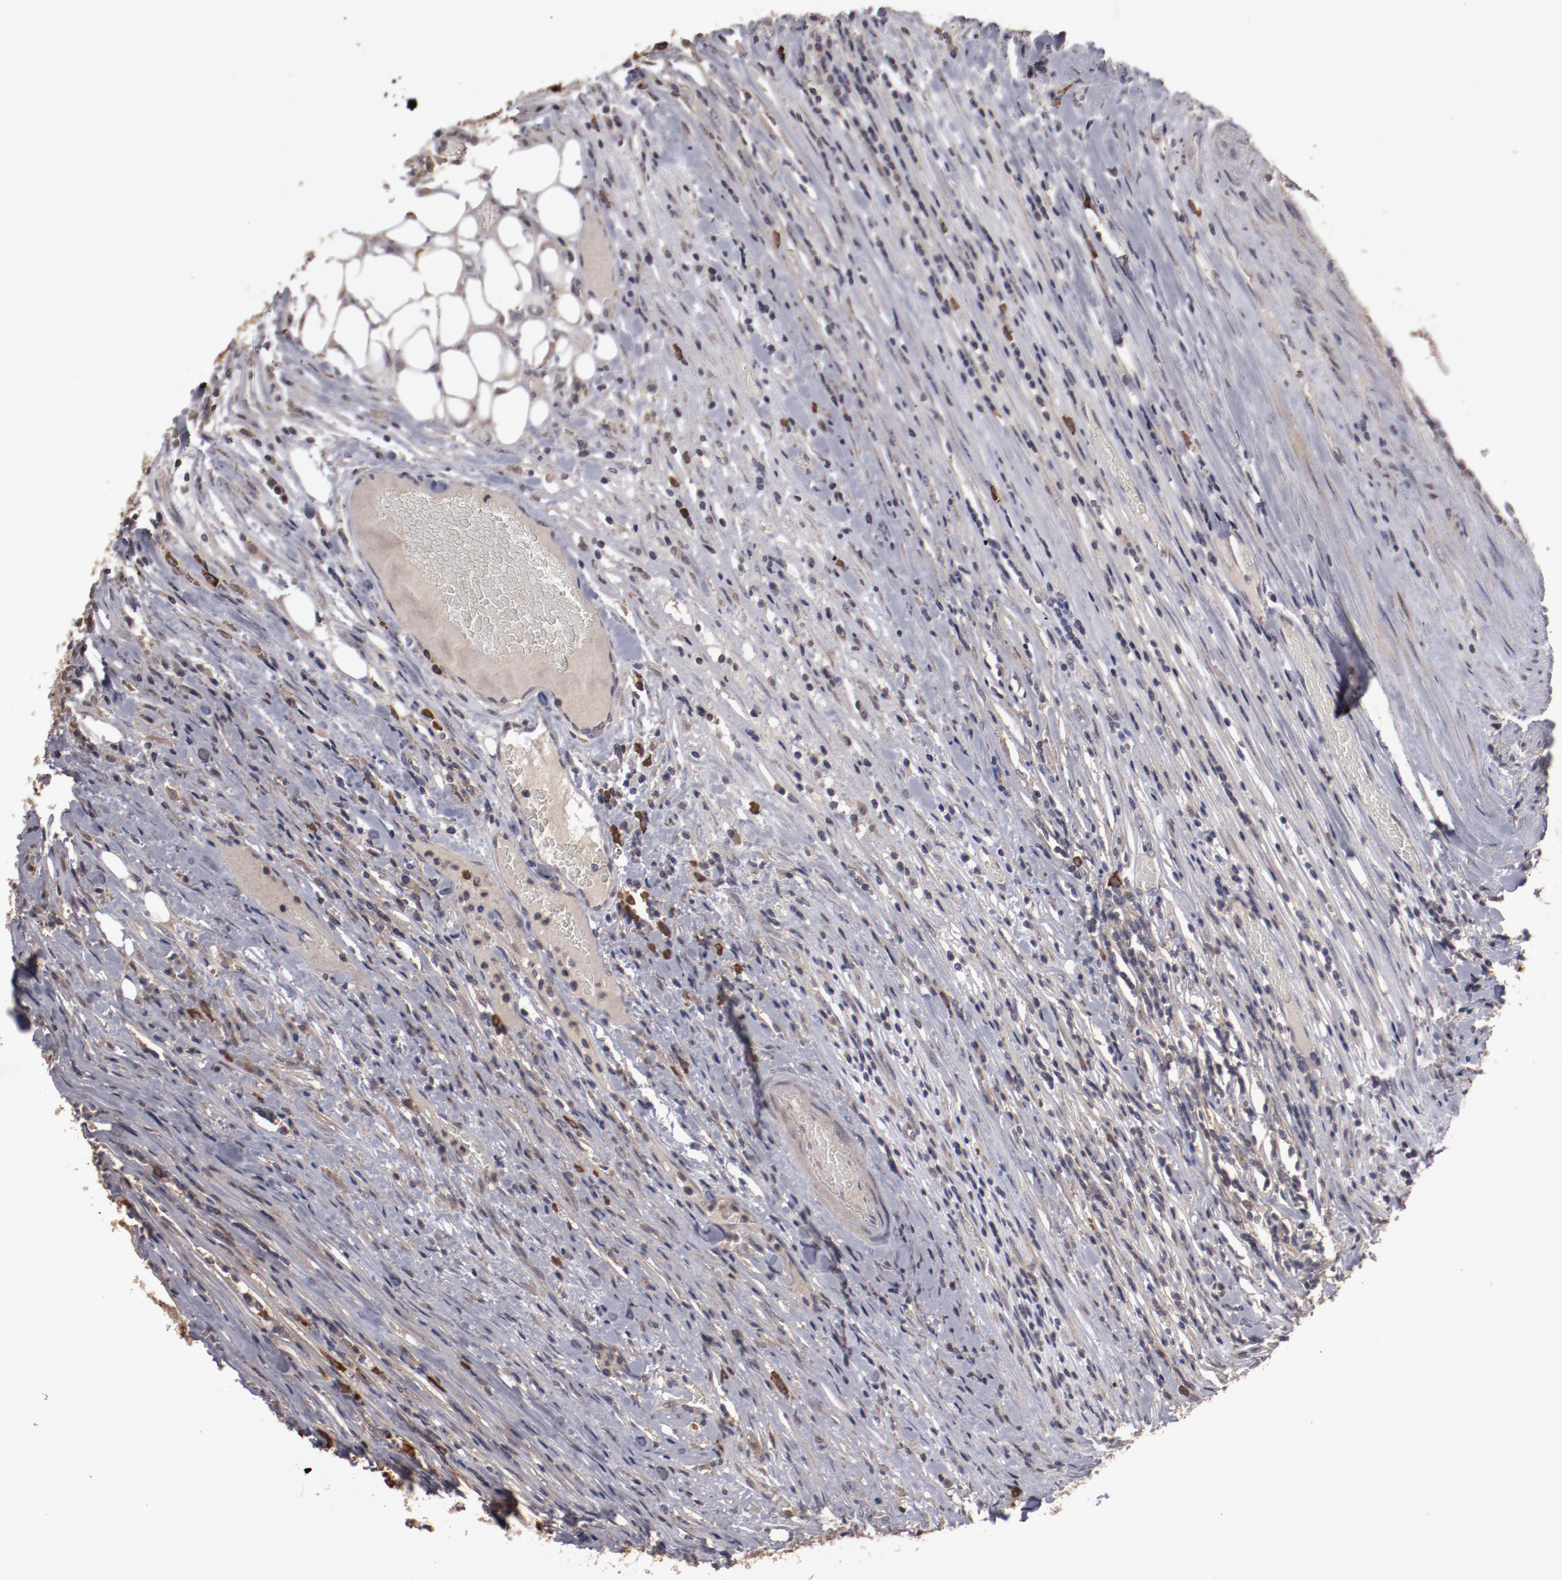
{"staining": {"intensity": "weak", "quantity": "<25%", "location": "cytoplasmic/membranous"}, "tissue": "colorectal cancer", "cell_type": "Tumor cells", "image_type": "cancer", "snomed": [{"axis": "morphology", "description": "Adenocarcinoma, NOS"}, {"axis": "topography", "description": "Colon"}], "caption": "Photomicrograph shows no significant protein positivity in tumor cells of colorectal cancer (adenocarcinoma). (Stains: DAB IHC with hematoxylin counter stain, Microscopy: brightfield microscopy at high magnification).", "gene": "LRRC75B", "patient": {"sex": "female", "age": 53}}